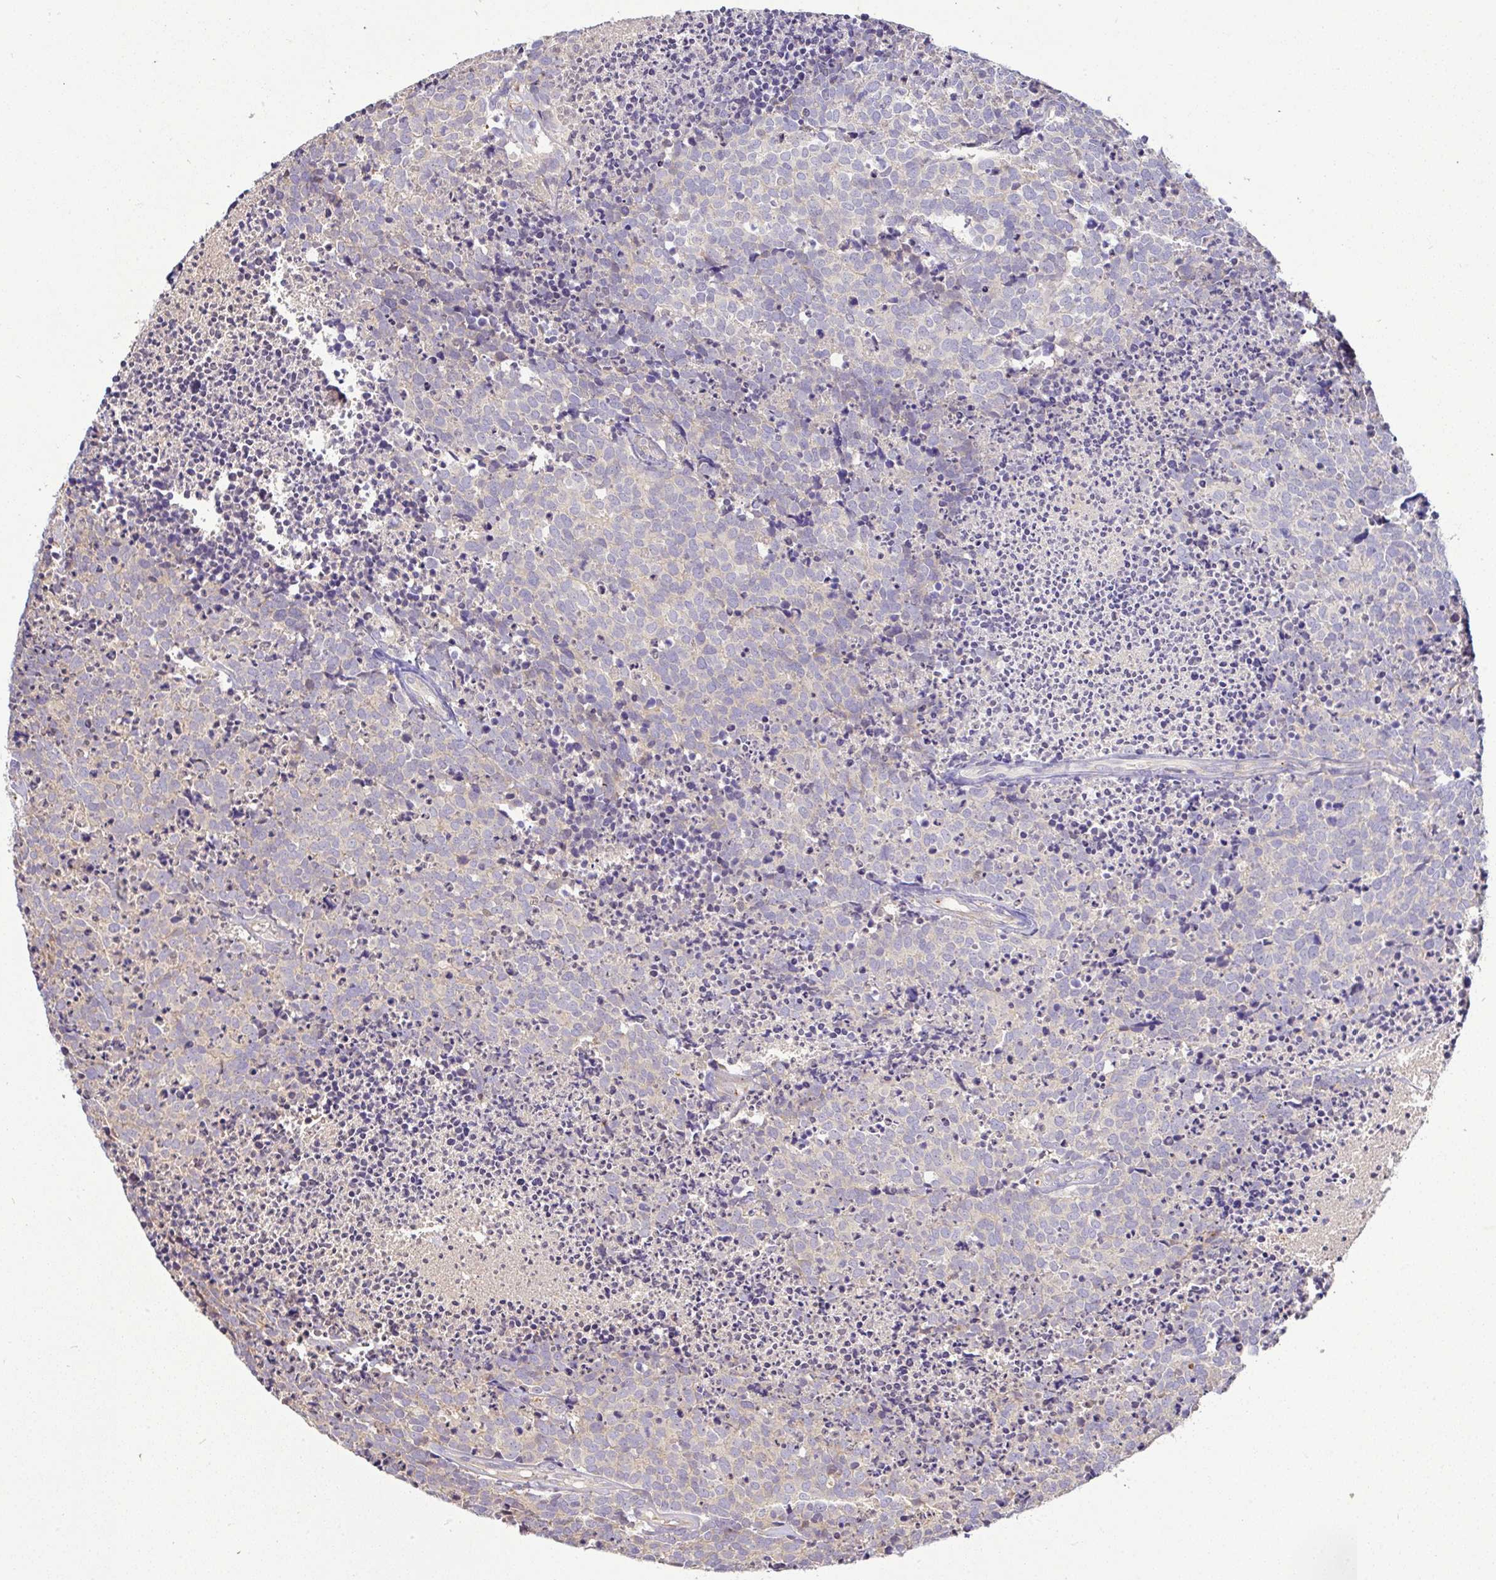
{"staining": {"intensity": "negative", "quantity": "none", "location": "none"}, "tissue": "carcinoid", "cell_type": "Tumor cells", "image_type": "cancer", "snomed": [{"axis": "morphology", "description": "Carcinoid, malignant, NOS"}, {"axis": "topography", "description": "Skin"}], "caption": "Carcinoid stained for a protein using immunohistochemistry (IHC) reveals no positivity tumor cells.", "gene": "EPN3", "patient": {"sex": "female", "age": 79}}